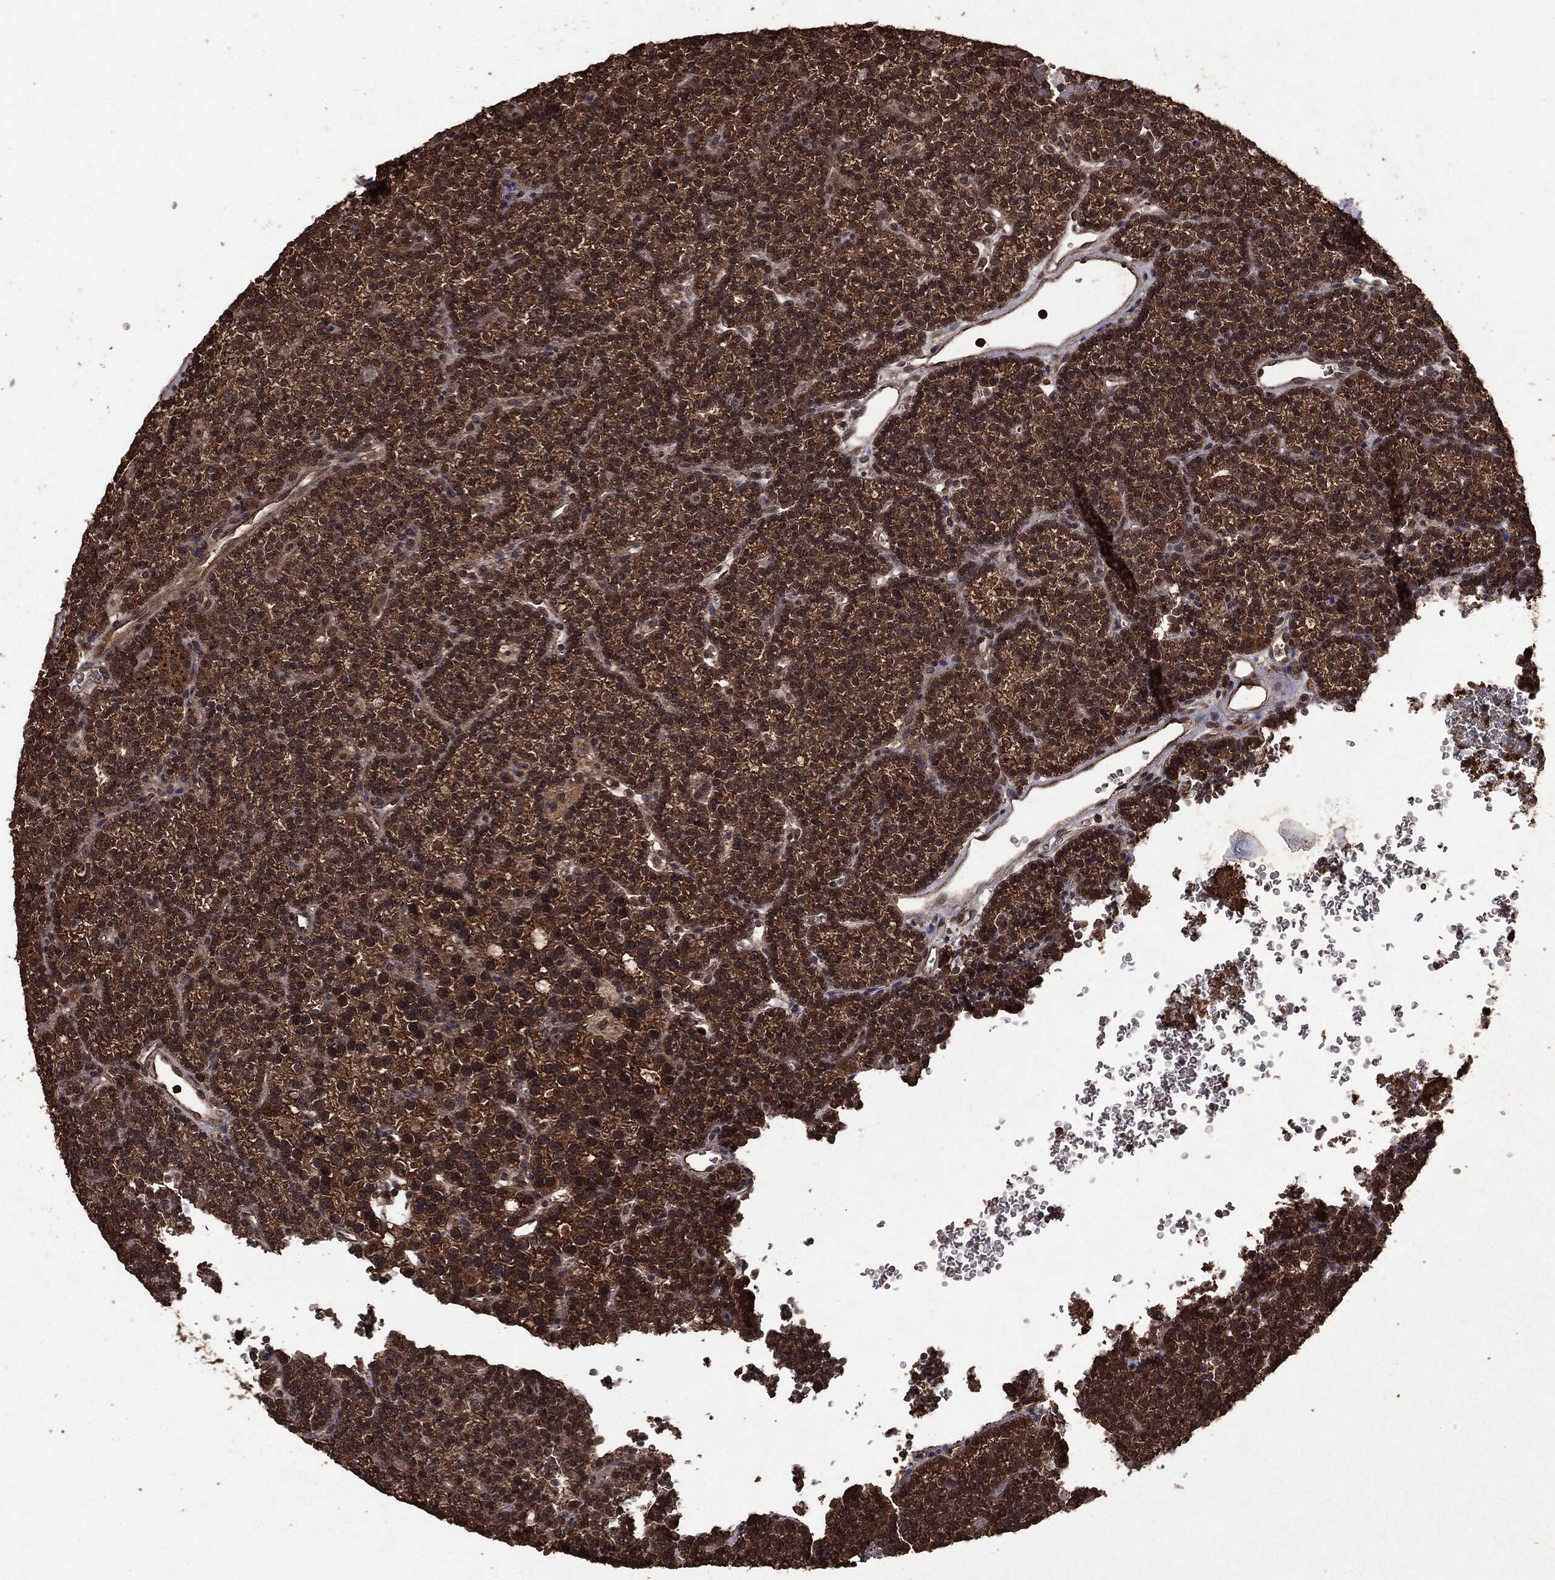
{"staining": {"intensity": "strong", "quantity": ">75%", "location": "cytoplasmic/membranous"}, "tissue": "parathyroid gland", "cell_type": "Glandular cells", "image_type": "normal", "snomed": [{"axis": "morphology", "description": "Normal tissue, NOS"}, {"axis": "topography", "description": "Parathyroid gland"}], "caption": "High-magnification brightfield microscopy of unremarkable parathyroid gland stained with DAB (brown) and counterstained with hematoxylin (blue). glandular cells exhibit strong cytoplasmic/membranous expression is seen in about>75% of cells.", "gene": "NME1", "patient": {"sex": "female", "age": 42}}